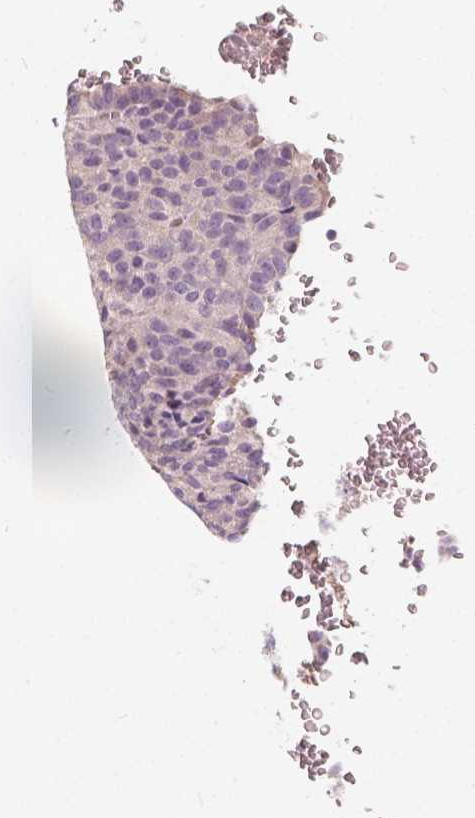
{"staining": {"intensity": "negative", "quantity": "none", "location": "none"}, "tissue": "carcinoid", "cell_type": "Tumor cells", "image_type": "cancer", "snomed": [{"axis": "morphology", "description": "Carcinoid, malignant, NOS"}, {"axis": "topography", "description": "Lung"}], "caption": "This is an immunohistochemistry (IHC) image of human carcinoid. There is no expression in tumor cells.", "gene": "KIAA0513", "patient": {"sex": "male", "age": 70}}